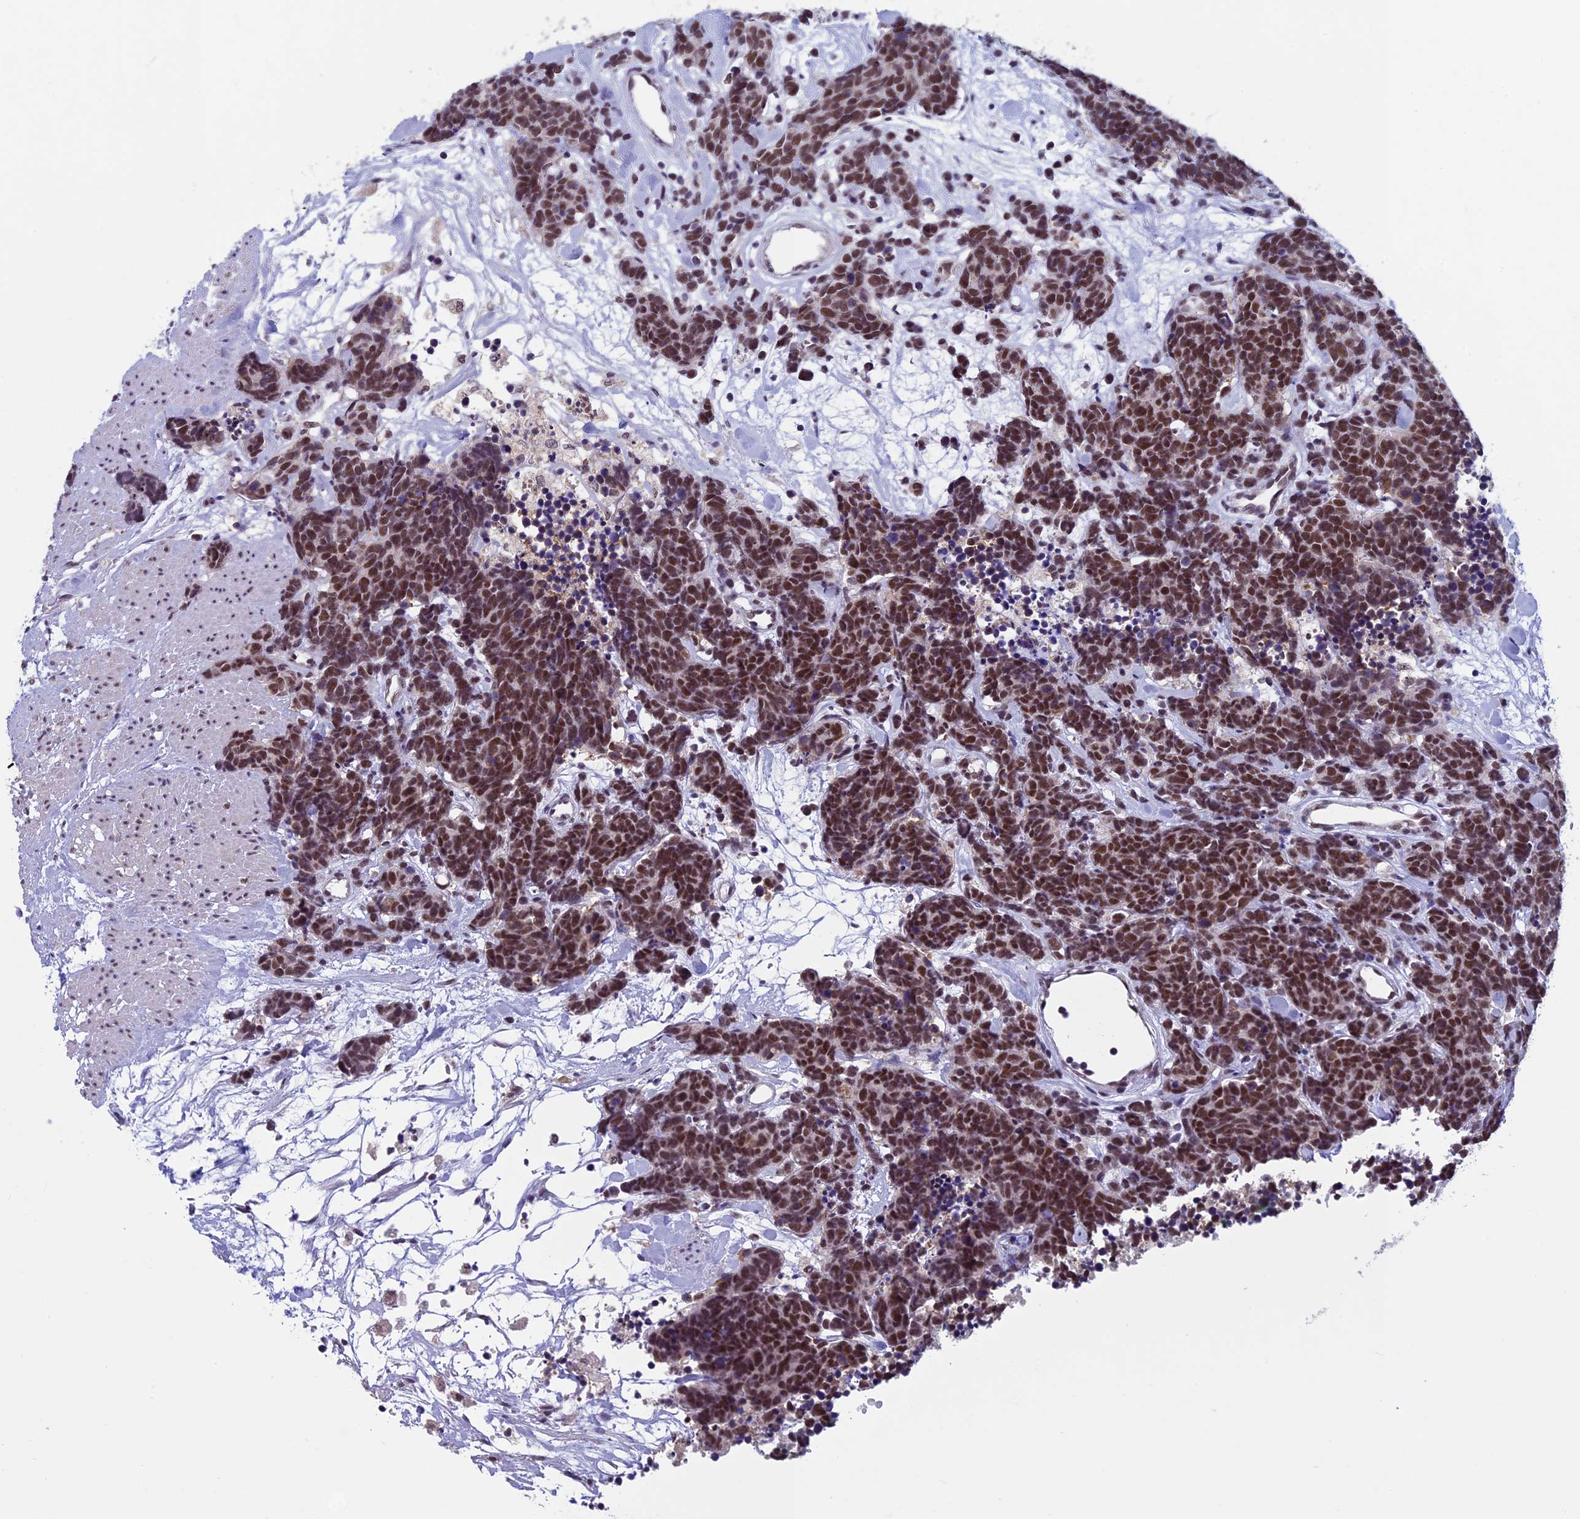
{"staining": {"intensity": "strong", "quantity": ">75%", "location": "nuclear"}, "tissue": "carcinoid", "cell_type": "Tumor cells", "image_type": "cancer", "snomed": [{"axis": "morphology", "description": "Carcinoma, NOS"}, {"axis": "morphology", "description": "Carcinoid, malignant, NOS"}, {"axis": "topography", "description": "Urinary bladder"}], "caption": "Immunohistochemical staining of carcinoid exhibits high levels of strong nuclear protein positivity in about >75% of tumor cells.", "gene": "RNF40", "patient": {"sex": "male", "age": 57}}